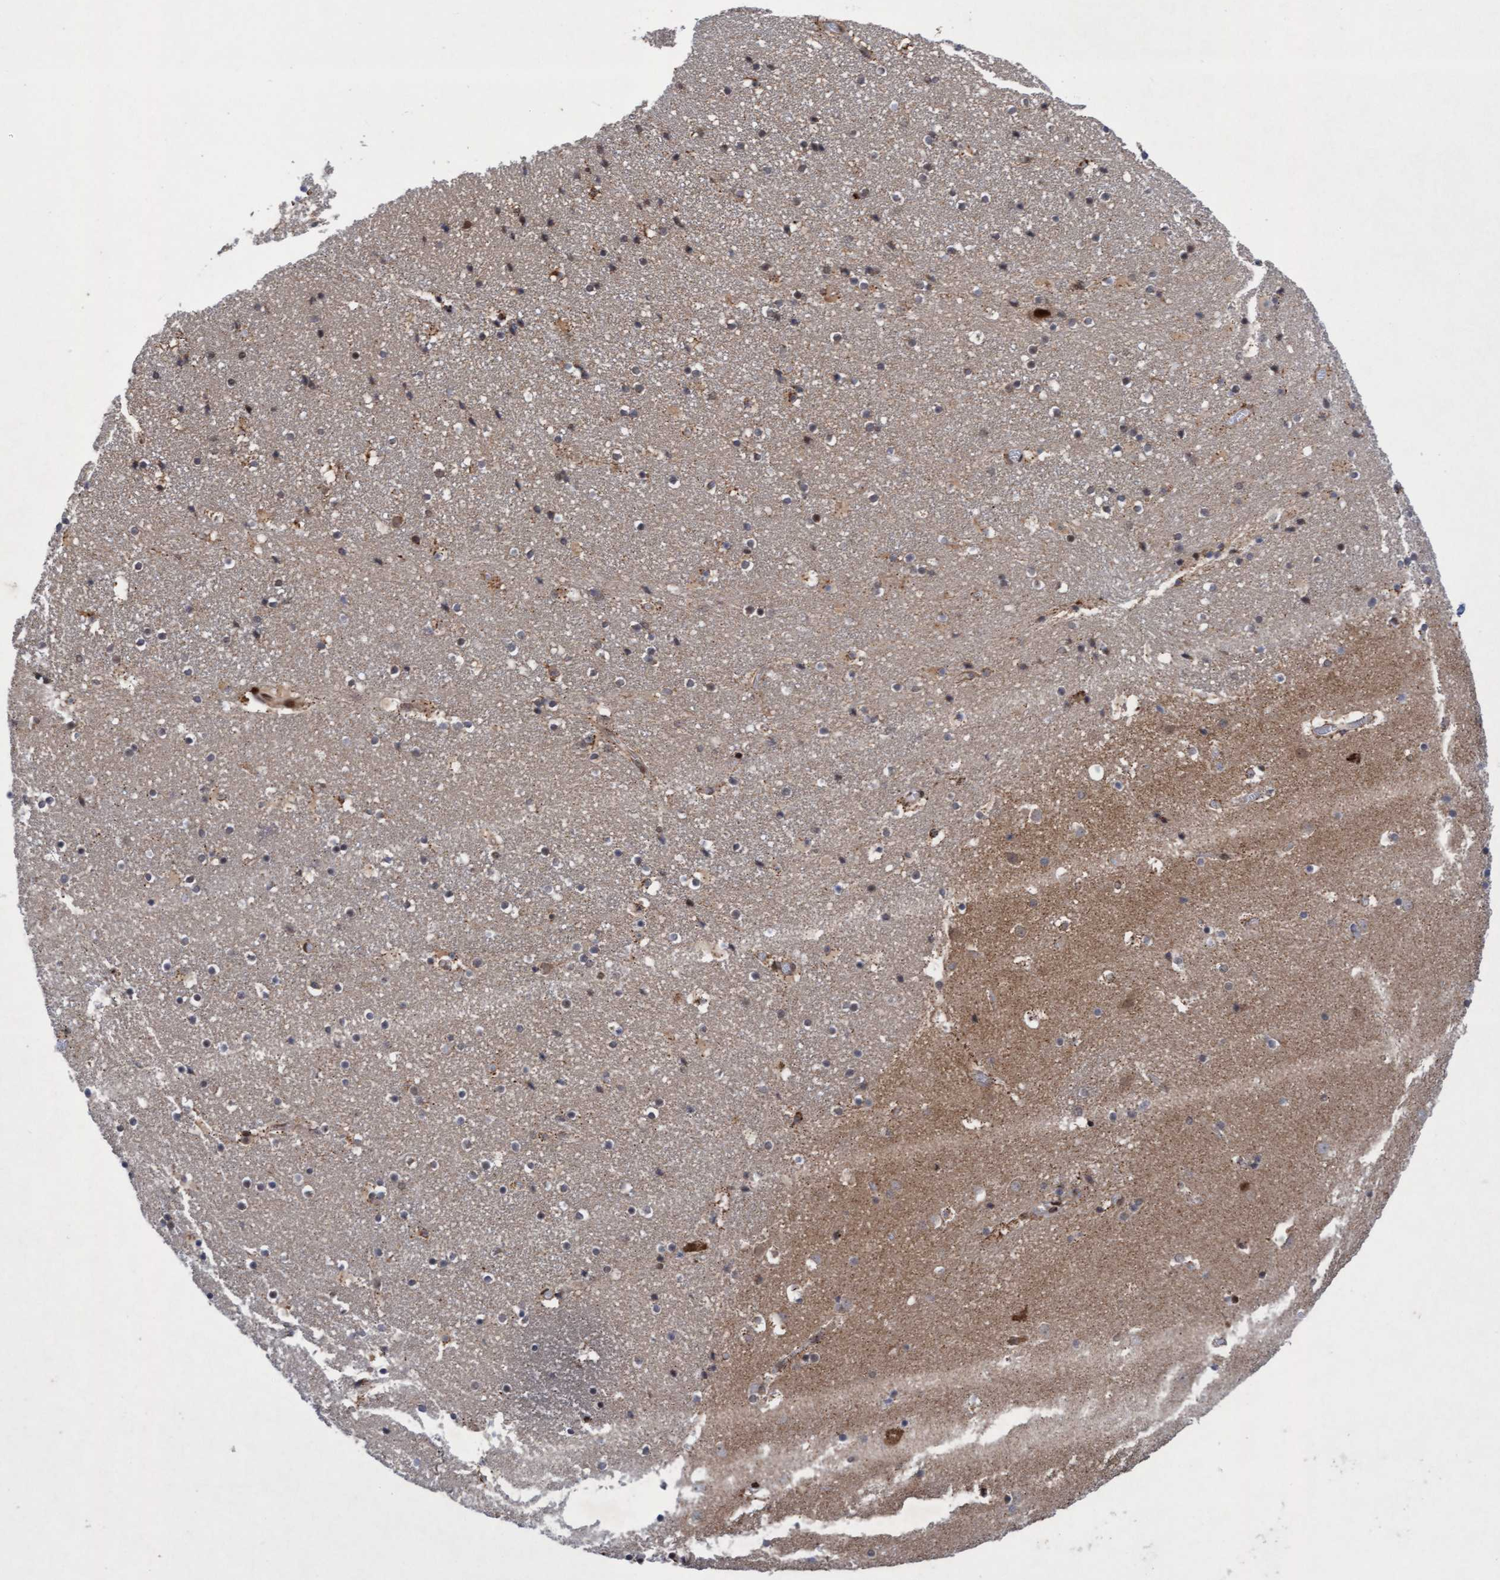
{"staining": {"intensity": "strong", "quantity": "<25%", "location": "cytoplasmic/membranous,nuclear"}, "tissue": "caudate", "cell_type": "Glial cells", "image_type": "normal", "snomed": [{"axis": "morphology", "description": "Normal tissue, NOS"}, {"axis": "topography", "description": "Lateral ventricle wall"}], "caption": "Immunohistochemistry (IHC) photomicrograph of normal caudate: human caudate stained using IHC reveals medium levels of strong protein expression localized specifically in the cytoplasmic/membranous,nuclear of glial cells, appearing as a cytoplasmic/membranous,nuclear brown color.", "gene": "TANC2", "patient": {"sex": "male", "age": 45}}